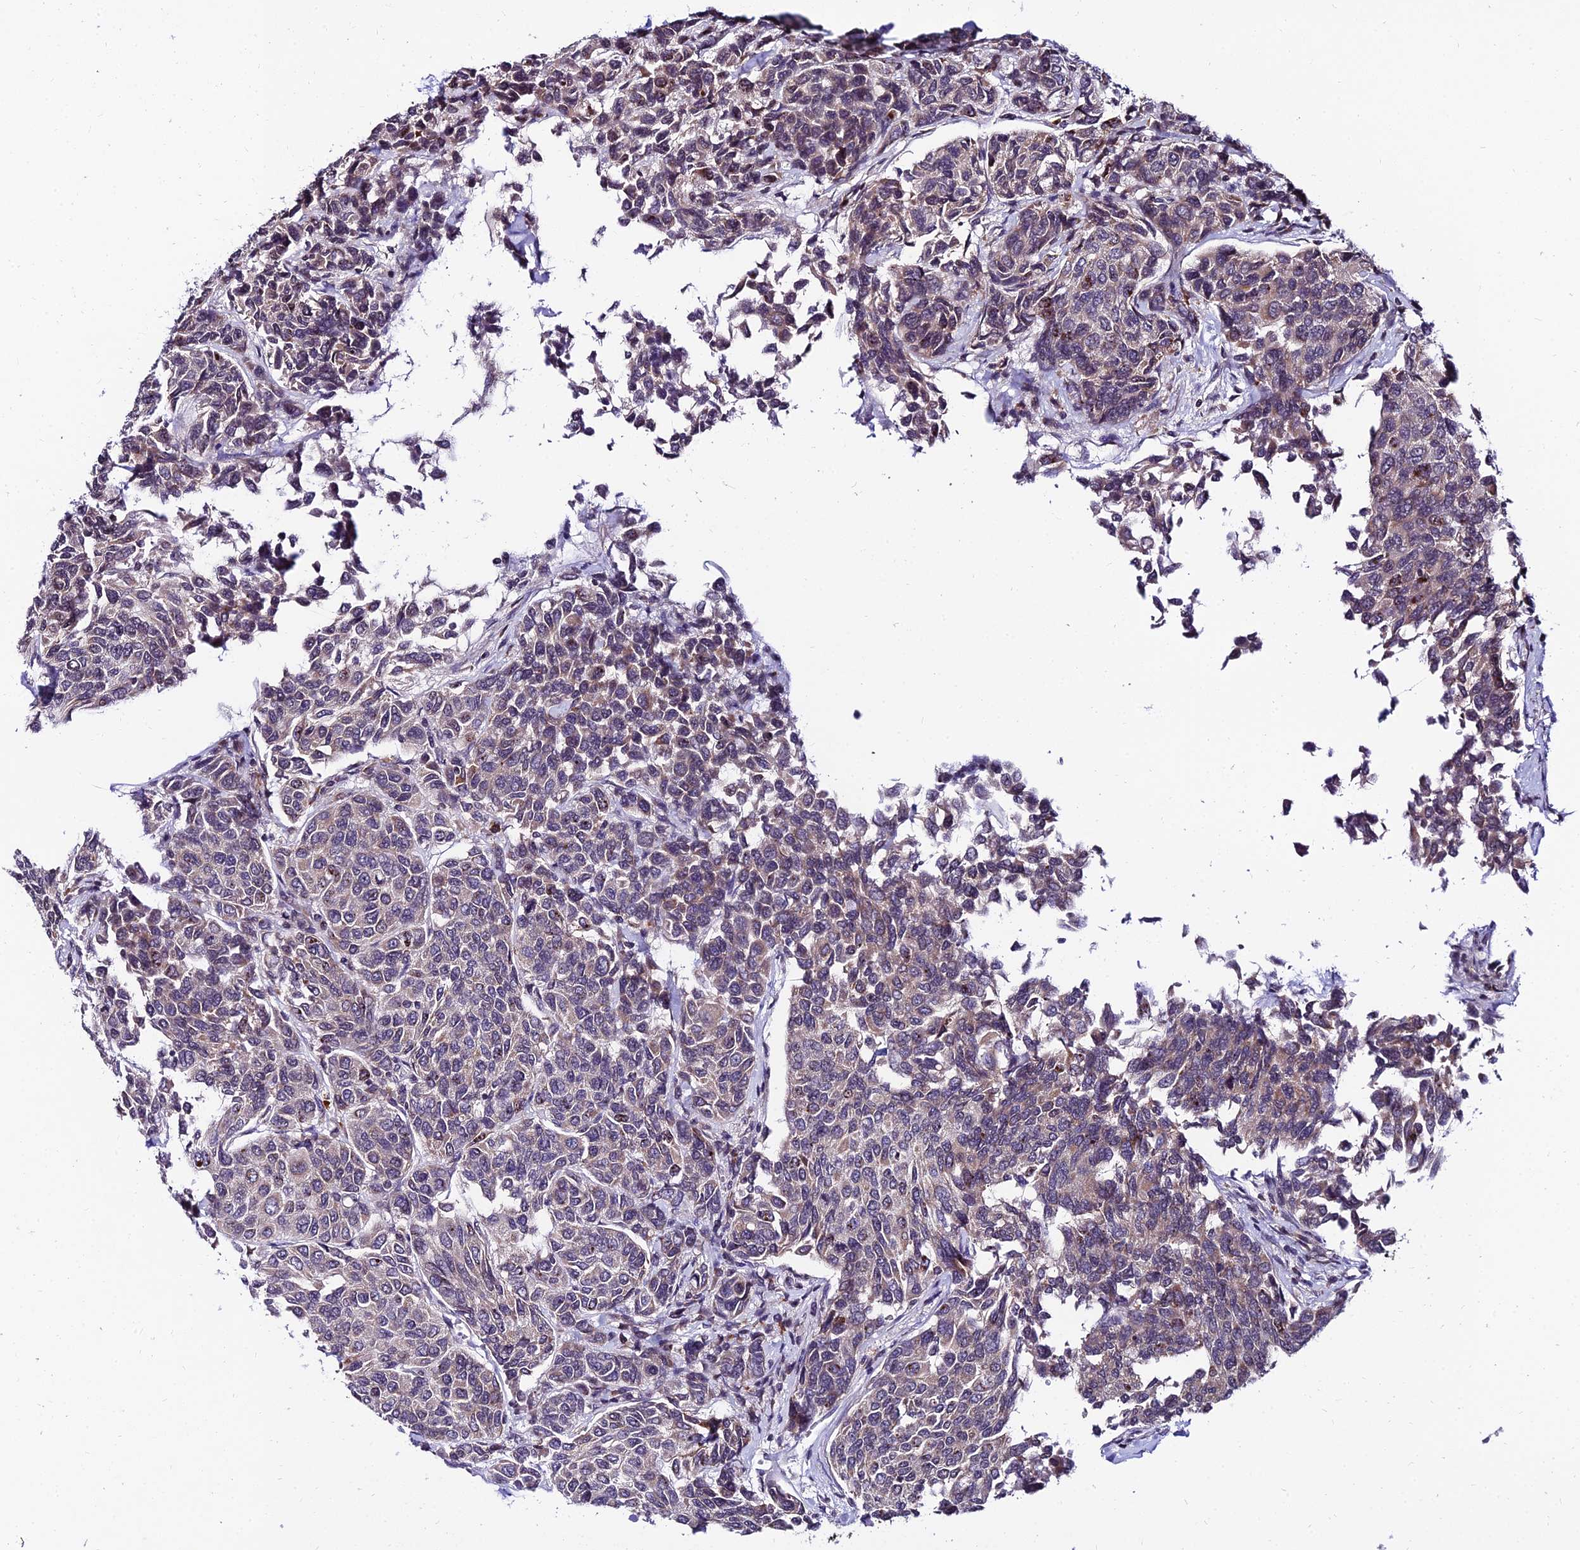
{"staining": {"intensity": "weak", "quantity": "<25%", "location": "cytoplasmic/membranous"}, "tissue": "breast cancer", "cell_type": "Tumor cells", "image_type": "cancer", "snomed": [{"axis": "morphology", "description": "Duct carcinoma"}, {"axis": "topography", "description": "Breast"}], "caption": "IHC photomicrograph of neoplastic tissue: breast invasive ductal carcinoma stained with DAB shows no significant protein expression in tumor cells.", "gene": "CDNF", "patient": {"sex": "female", "age": 55}}